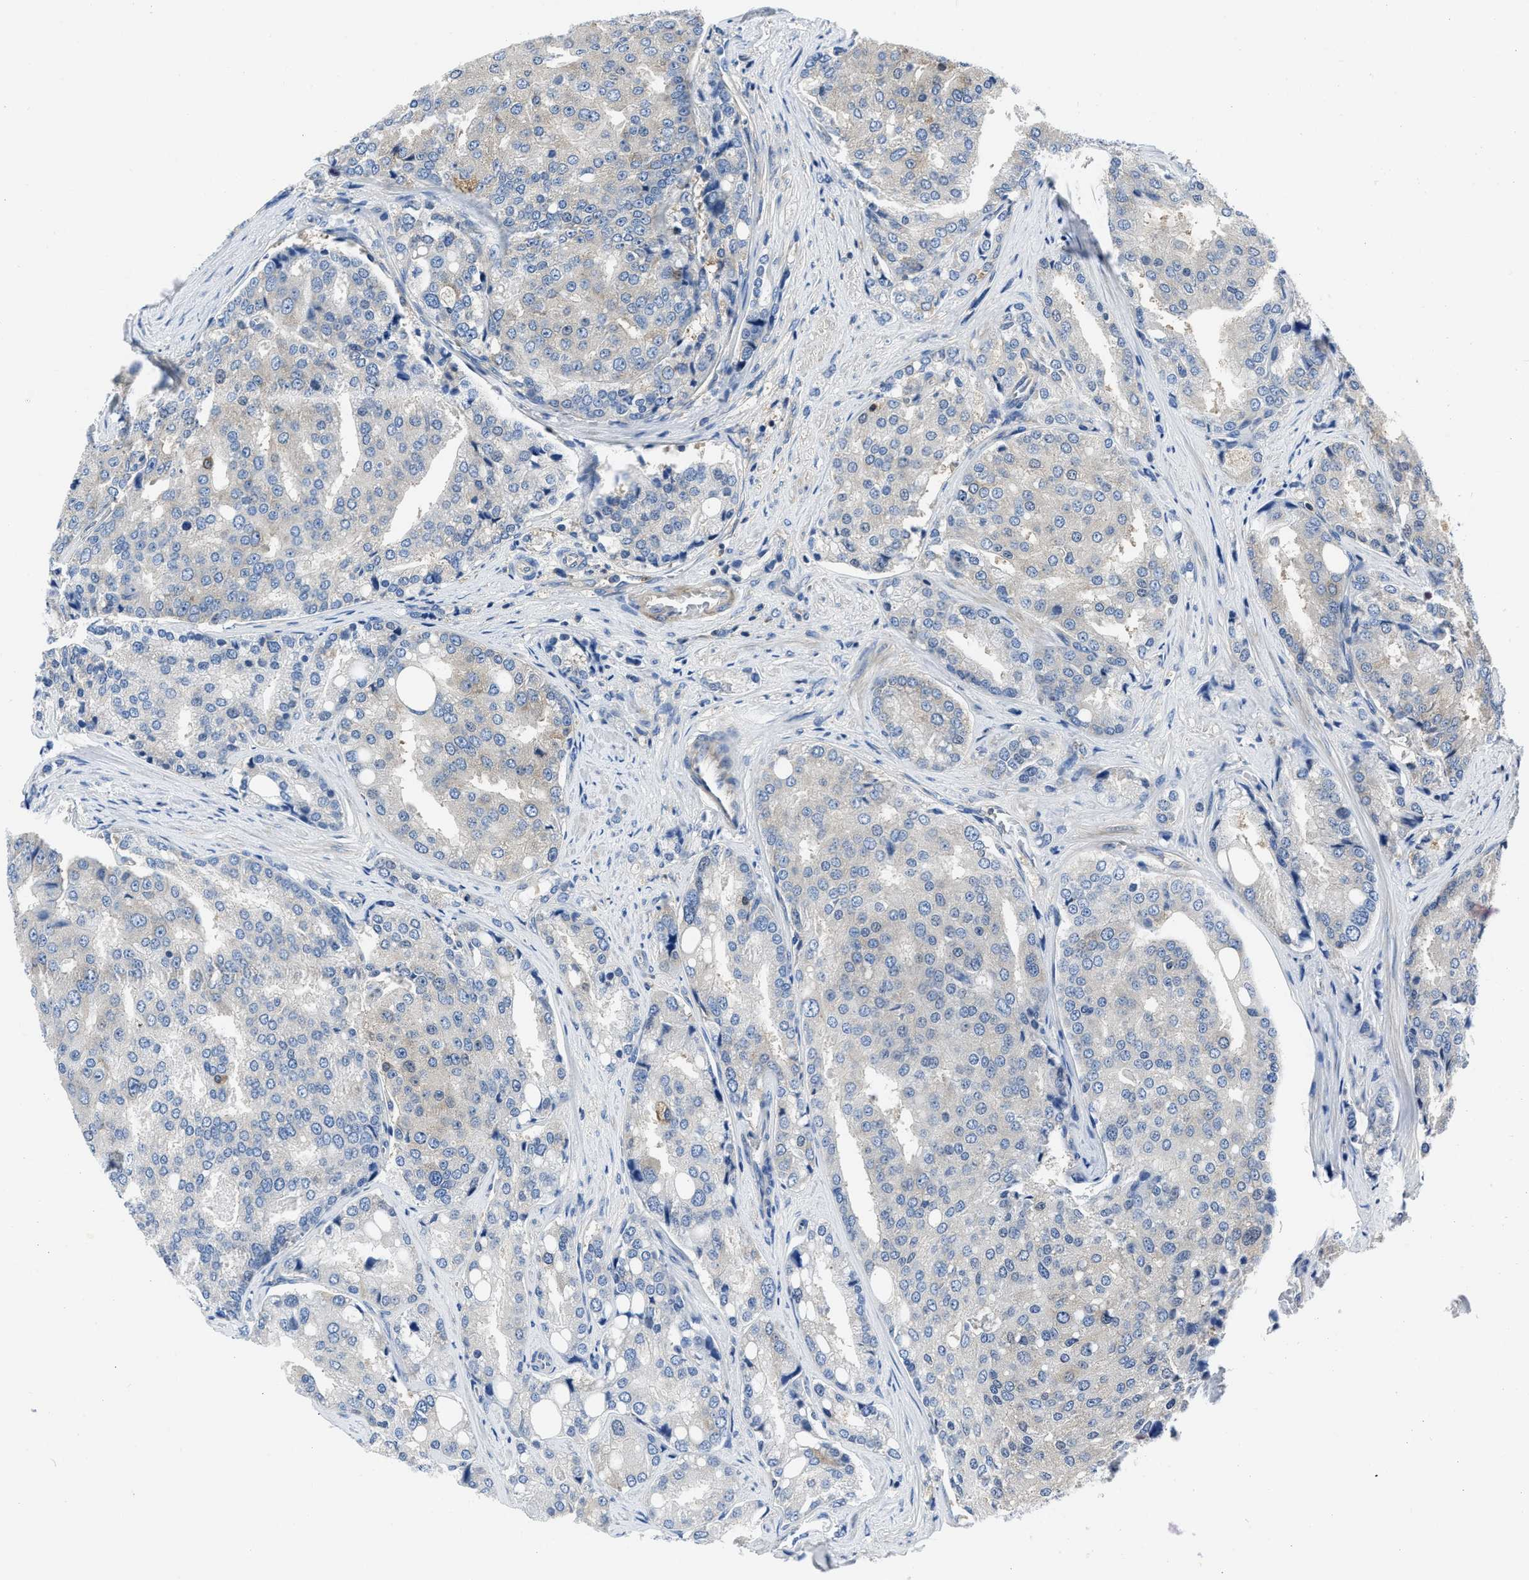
{"staining": {"intensity": "negative", "quantity": "none", "location": "none"}, "tissue": "prostate cancer", "cell_type": "Tumor cells", "image_type": "cancer", "snomed": [{"axis": "morphology", "description": "Adenocarcinoma, High grade"}, {"axis": "topography", "description": "Prostate"}], "caption": "High power microscopy histopathology image of an immunohistochemistry (IHC) micrograph of adenocarcinoma (high-grade) (prostate), revealing no significant expression in tumor cells. (DAB (3,3'-diaminobenzidine) immunohistochemistry (IHC), high magnification).", "gene": "YARS1", "patient": {"sex": "male", "age": 50}}